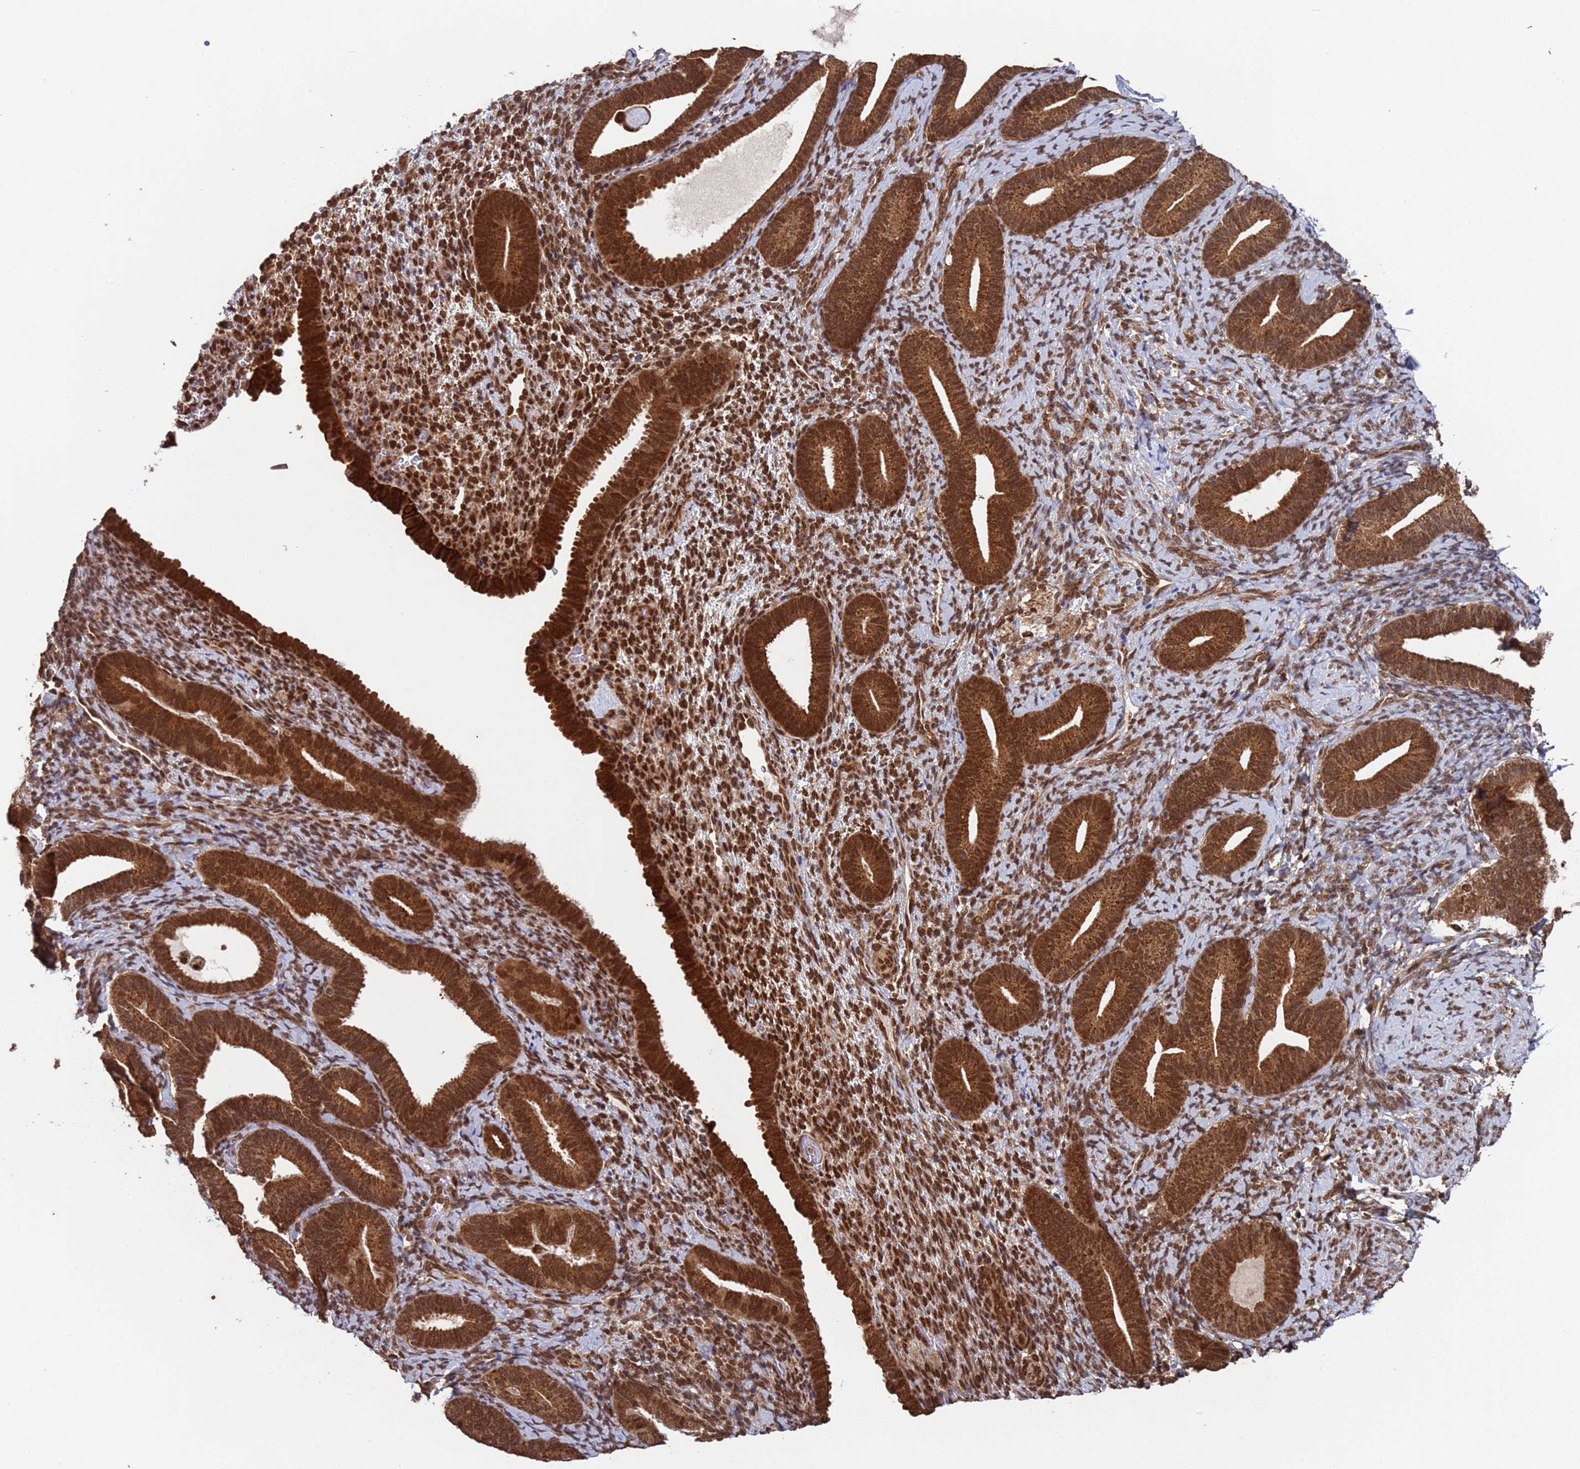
{"staining": {"intensity": "moderate", "quantity": ">75%", "location": "cytoplasmic/membranous,nuclear"}, "tissue": "endometrium", "cell_type": "Cells in endometrial stroma", "image_type": "normal", "snomed": [{"axis": "morphology", "description": "Normal tissue, NOS"}, {"axis": "topography", "description": "Endometrium"}], "caption": "Protein positivity by immunohistochemistry (IHC) displays moderate cytoplasmic/membranous,nuclear positivity in approximately >75% of cells in endometrial stroma in normal endometrium. The staining is performed using DAB (3,3'-diaminobenzidine) brown chromogen to label protein expression. The nuclei are counter-stained blue using hematoxylin.", "gene": "FUBP3", "patient": {"sex": "female", "age": 65}}